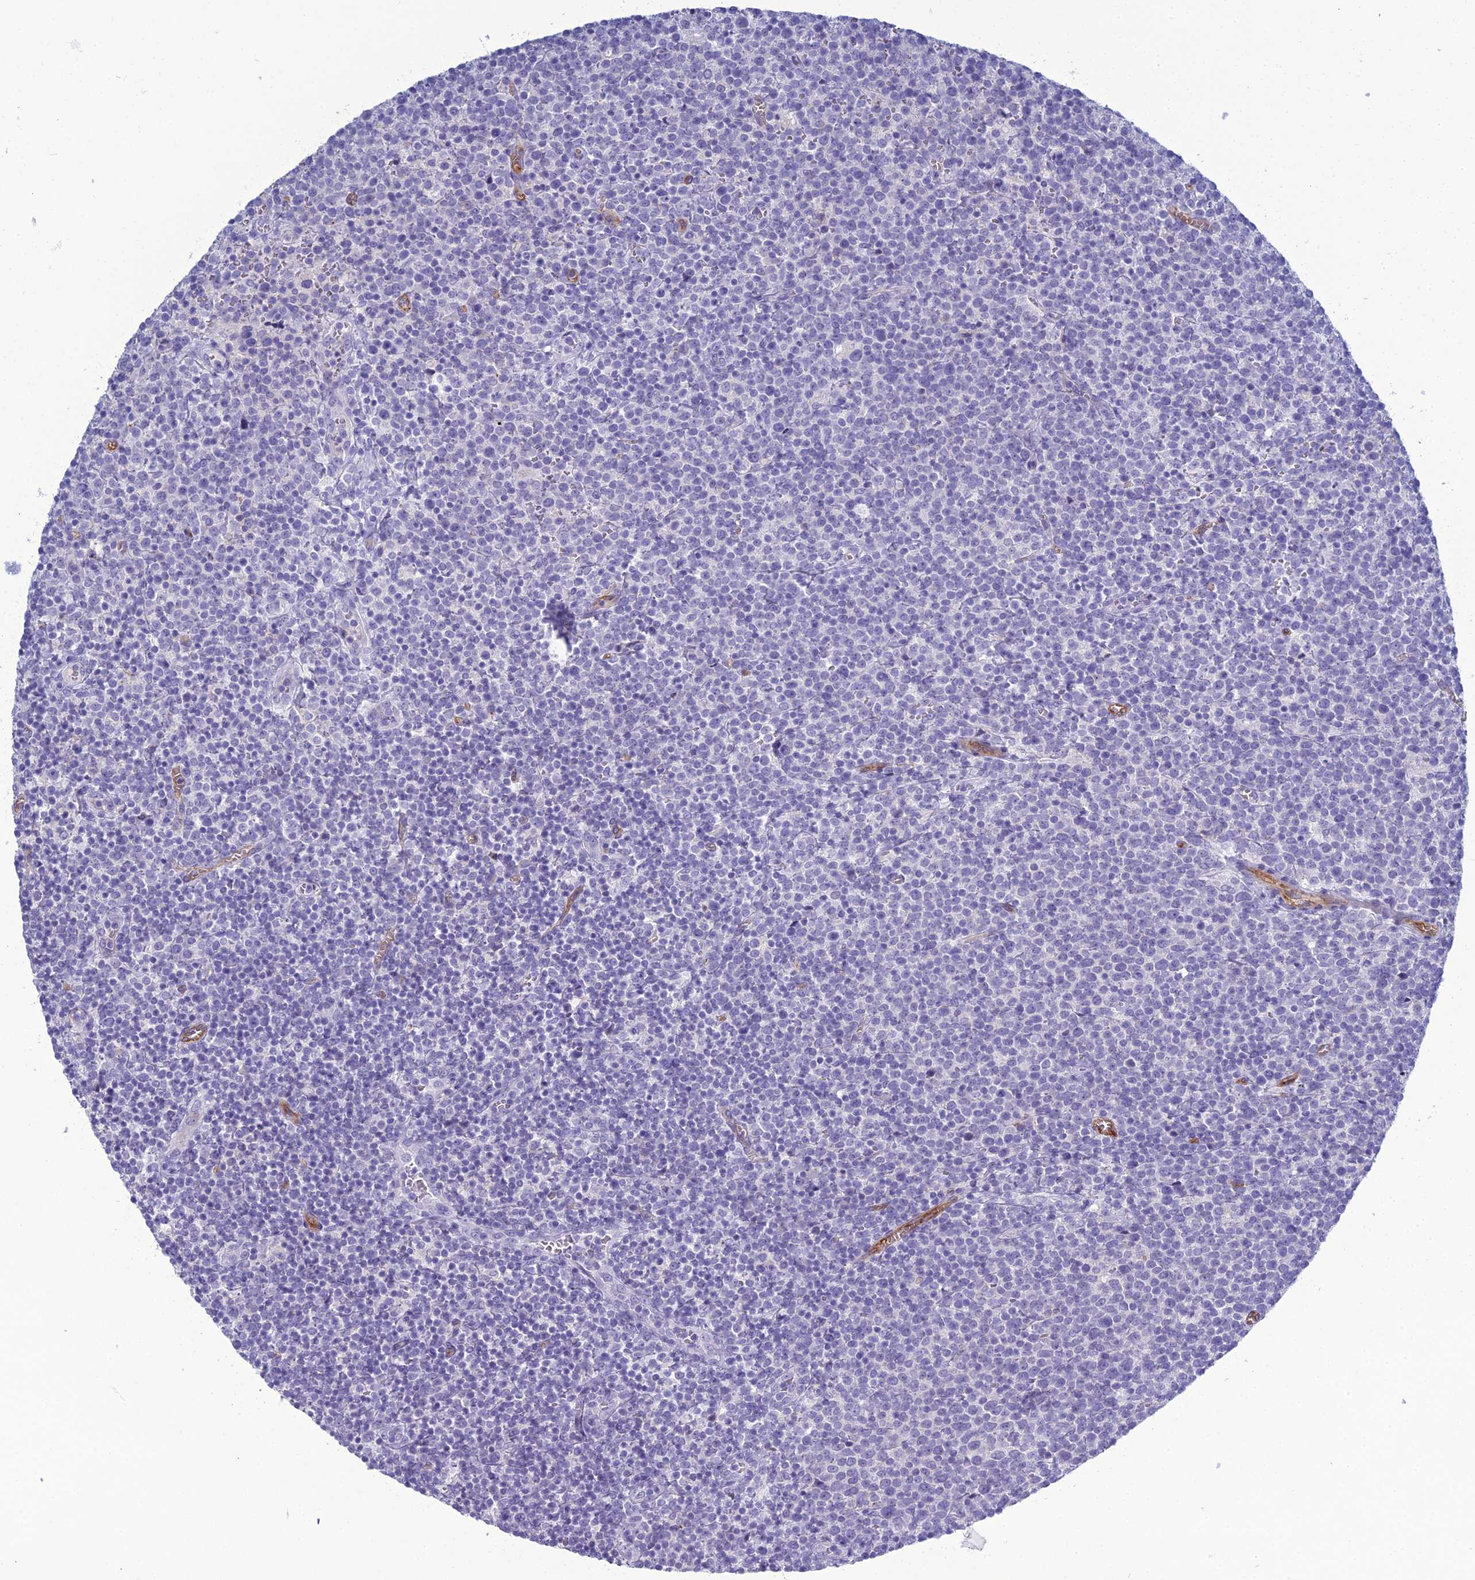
{"staining": {"intensity": "negative", "quantity": "none", "location": "none"}, "tissue": "lymphoma", "cell_type": "Tumor cells", "image_type": "cancer", "snomed": [{"axis": "morphology", "description": "Malignant lymphoma, non-Hodgkin's type, High grade"}, {"axis": "topography", "description": "Lymph node"}], "caption": "Image shows no protein positivity in tumor cells of malignant lymphoma, non-Hodgkin's type (high-grade) tissue. (Brightfield microscopy of DAB IHC at high magnification).", "gene": "ACE", "patient": {"sex": "male", "age": 61}}